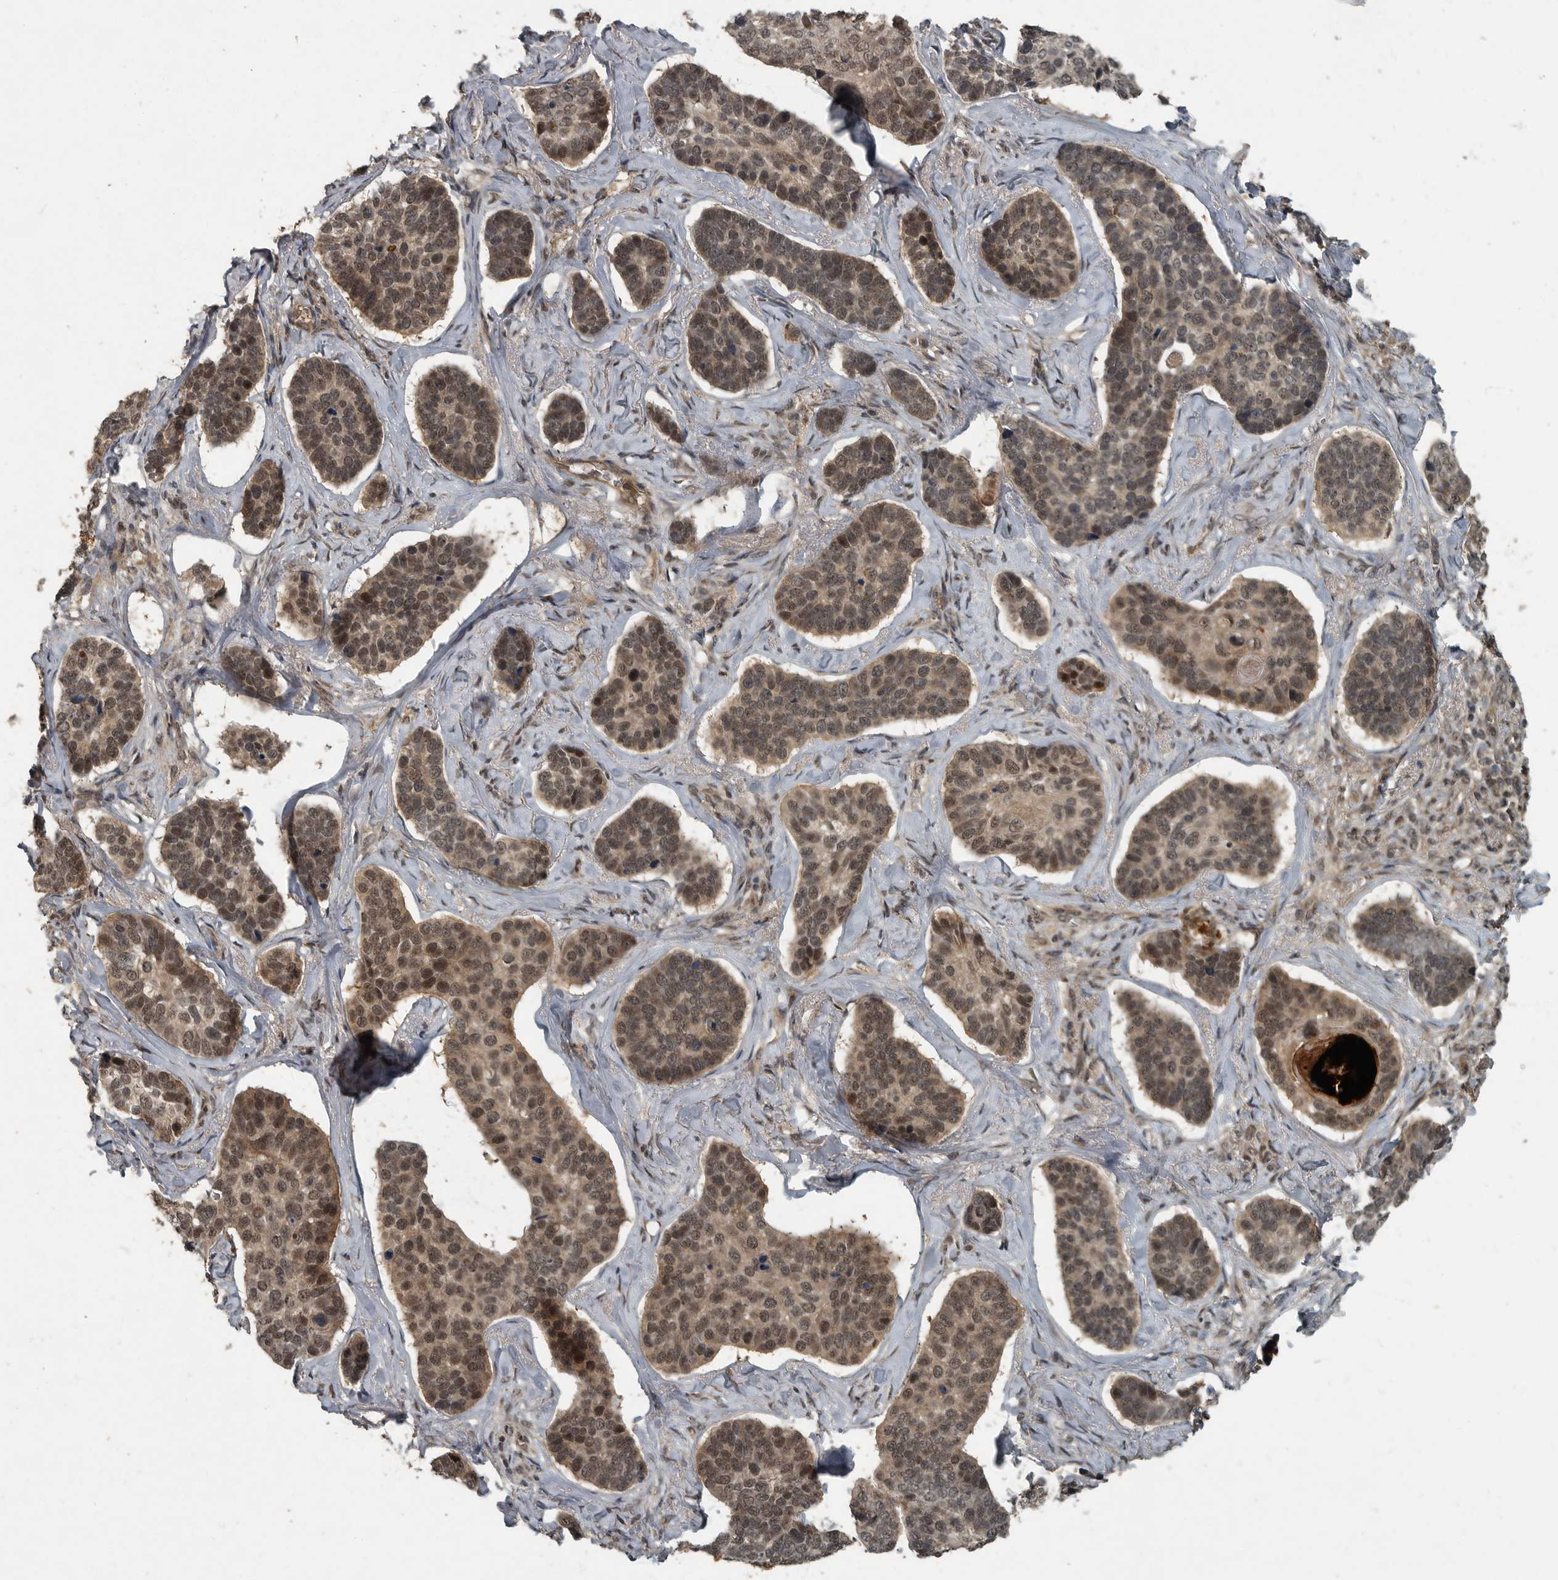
{"staining": {"intensity": "moderate", "quantity": ">75%", "location": "cytoplasmic/membranous,nuclear"}, "tissue": "skin cancer", "cell_type": "Tumor cells", "image_type": "cancer", "snomed": [{"axis": "morphology", "description": "Basal cell carcinoma"}, {"axis": "topography", "description": "Skin"}], "caption": "An immunohistochemistry histopathology image of tumor tissue is shown. Protein staining in brown highlights moderate cytoplasmic/membranous and nuclear positivity in skin cancer (basal cell carcinoma) within tumor cells.", "gene": "FOXO1", "patient": {"sex": "male", "age": 62}}